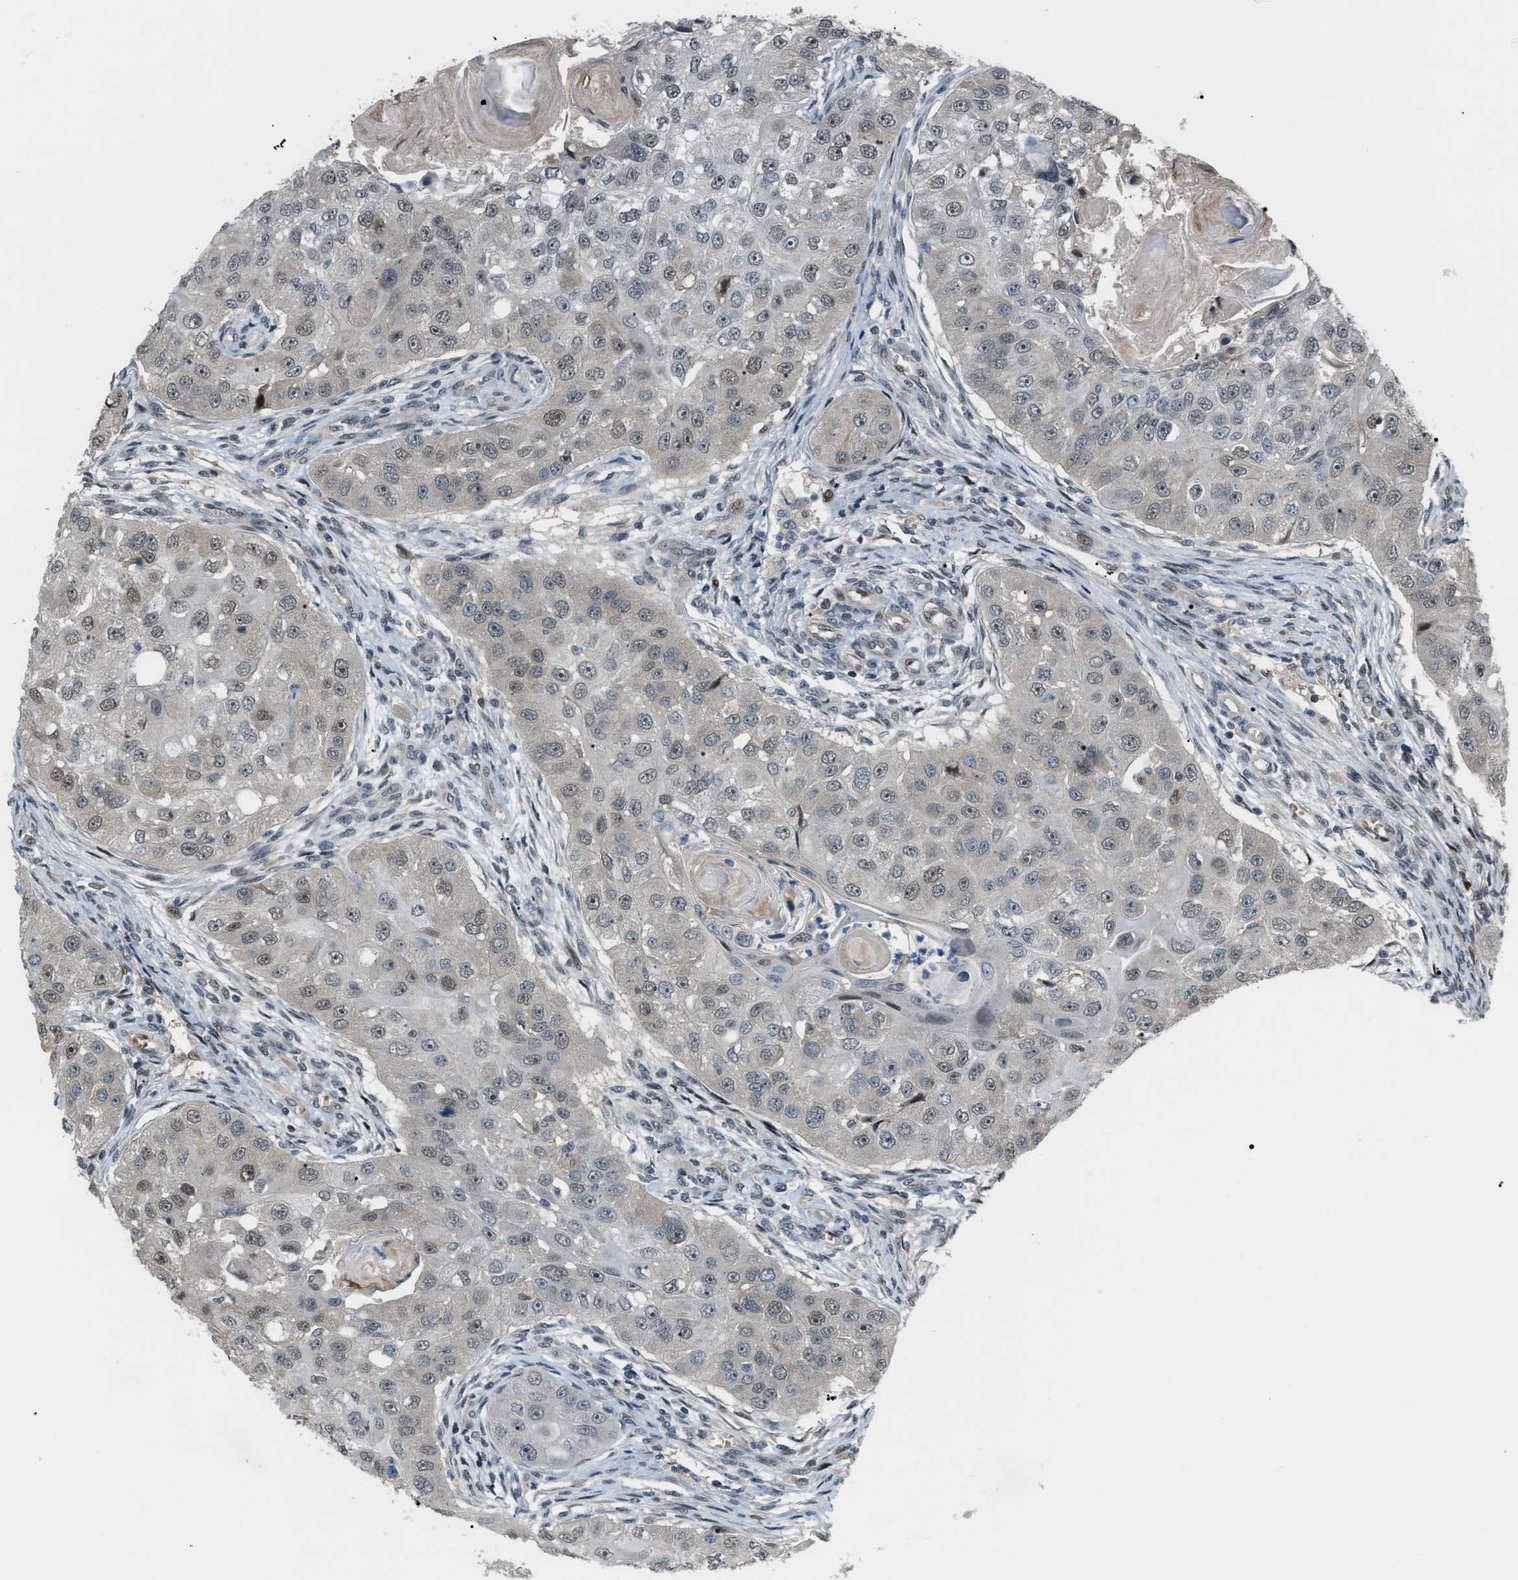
{"staining": {"intensity": "weak", "quantity": "25%-75%", "location": "nuclear"}, "tissue": "head and neck cancer", "cell_type": "Tumor cells", "image_type": "cancer", "snomed": [{"axis": "morphology", "description": "Normal tissue, NOS"}, {"axis": "morphology", "description": "Squamous cell carcinoma, NOS"}, {"axis": "topography", "description": "Skeletal muscle"}, {"axis": "topography", "description": "Head-Neck"}], "caption": "An IHC photomicrograph of tumor tissue is shown. Protein staining in brown shows weak nuclear positivity in head and neck cancer within tumor cells. The staining is performed using DAB (3,3'-diaminobenzidine) brown chromogen to label protein expression. The nuclei are counter-stained blue using hematoxylin.", "gene": "RFFL", "patient": {"sex": "male", "age": 51}}